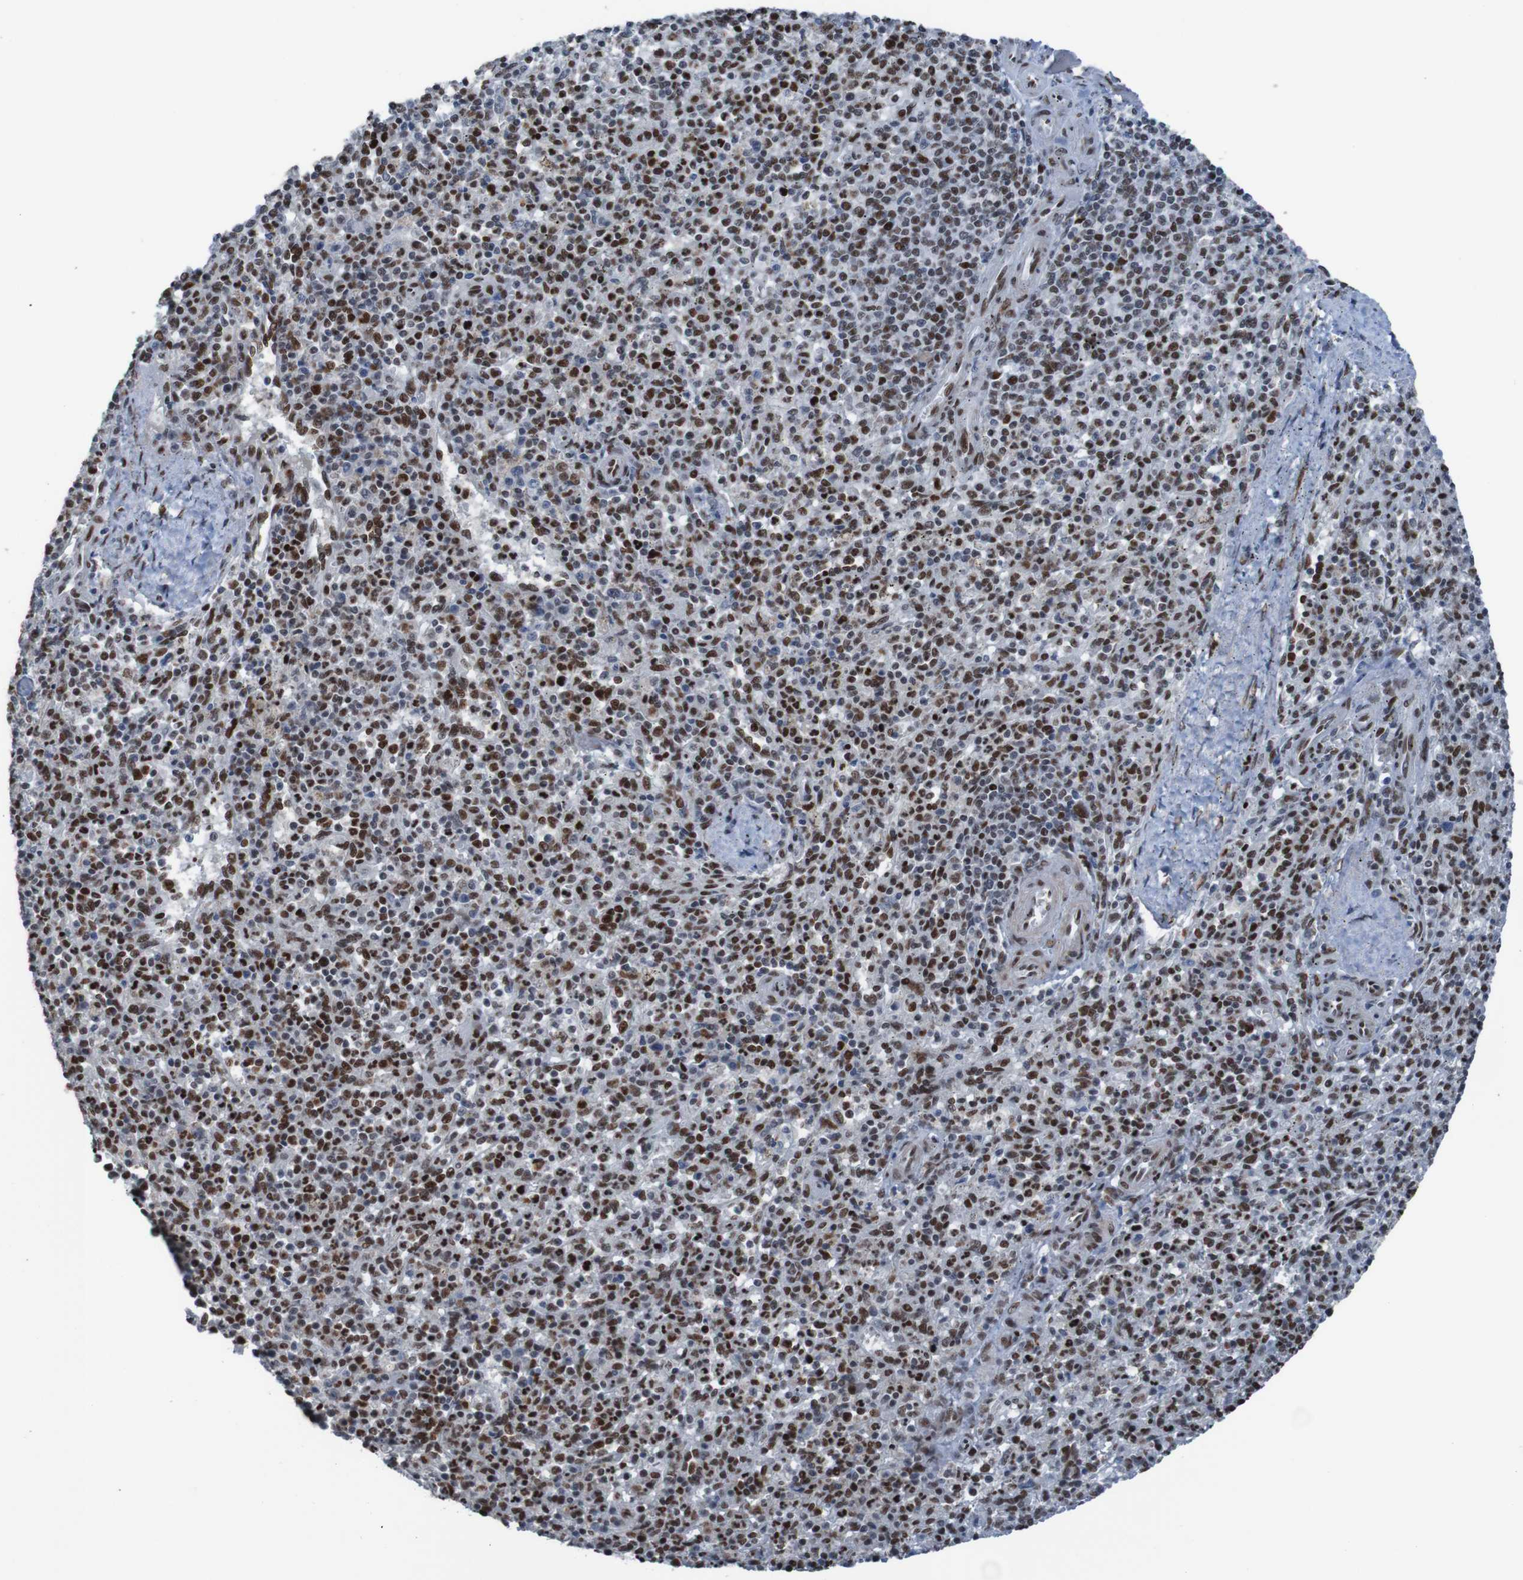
{"staining": {"intensity": "strong", "quantity": ">75%", "location": "nuclear"}, "tissue": "spleen", "cell_type": "Cells in red pulp", "image_type": "normal", "snomed": [{"axis": "morphology", "description": "Normal tissue, NOS"}, {"axis": "topography", "description": "Spleen"}], "caption": "Immunohistochemical staining of unremarkable human spleen shows >75% levels of strong nuclear protein positivity in about >75% of cells in red pulp.", "gene": "PHF2", "patient": {"sex": "male", "age": 72}}